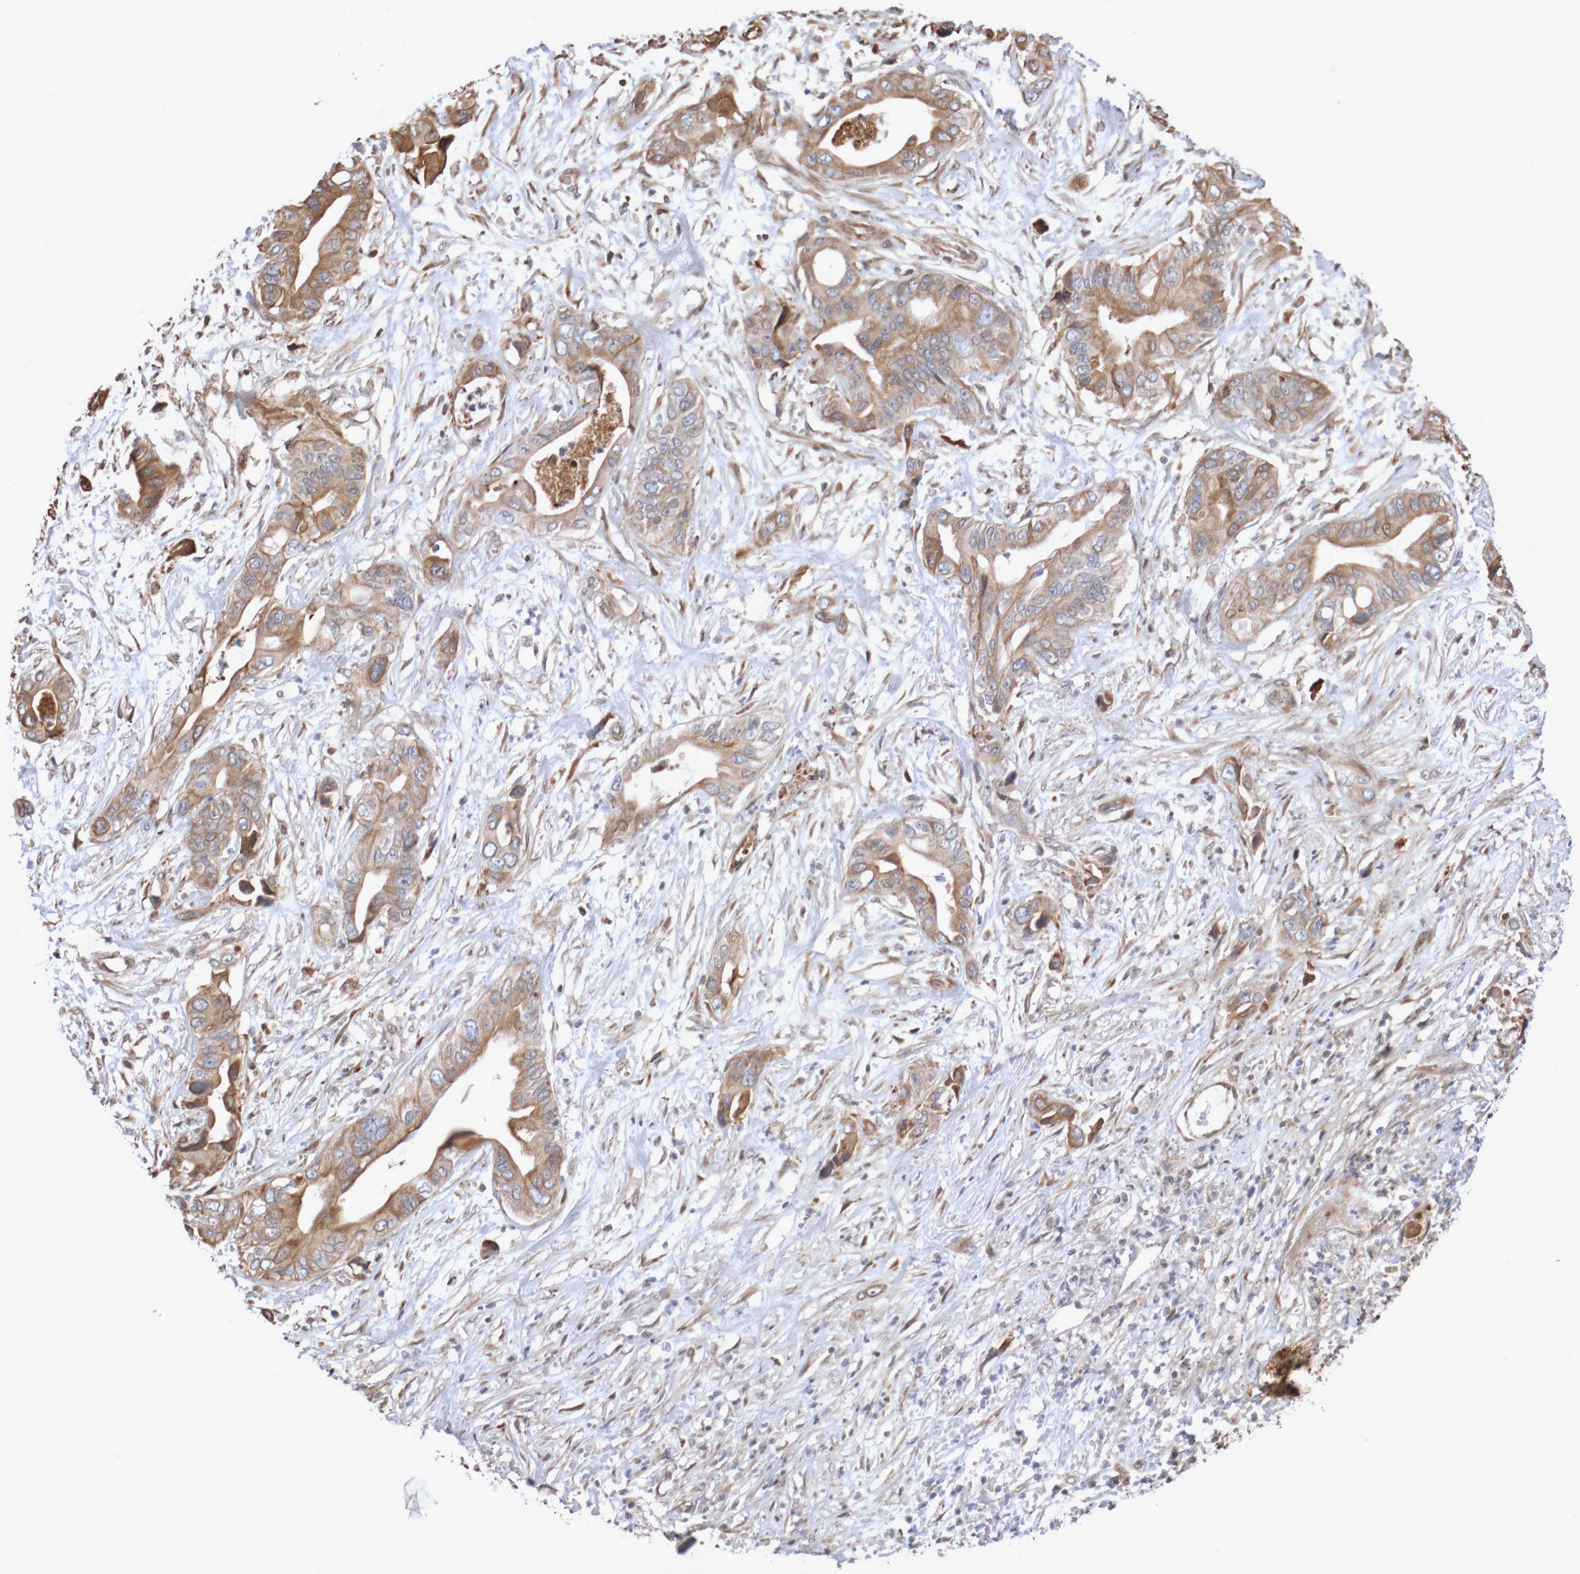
{"staining": {"intensity": "moderate", "quantity": ">75%", "location": "cytoplasmic/membranous"}, "tissue": "pancreatic cancer", "cell_type": "Tumor cells", "image_type": "cancer", "snomed": [{"axis": "morphology", "description": "Adenocarcinoma, NOS"}, {"axis": "topography", "description": "Pancreas"}], "caption": "The image demonstrates staining of pancreatic adenocarcinoma, revealing moderate cytoplasmic/membranous protein staining (brown color) within tumor cells.", "gene": "DPH7", "patient": {"sex": "male", "age": 66}}